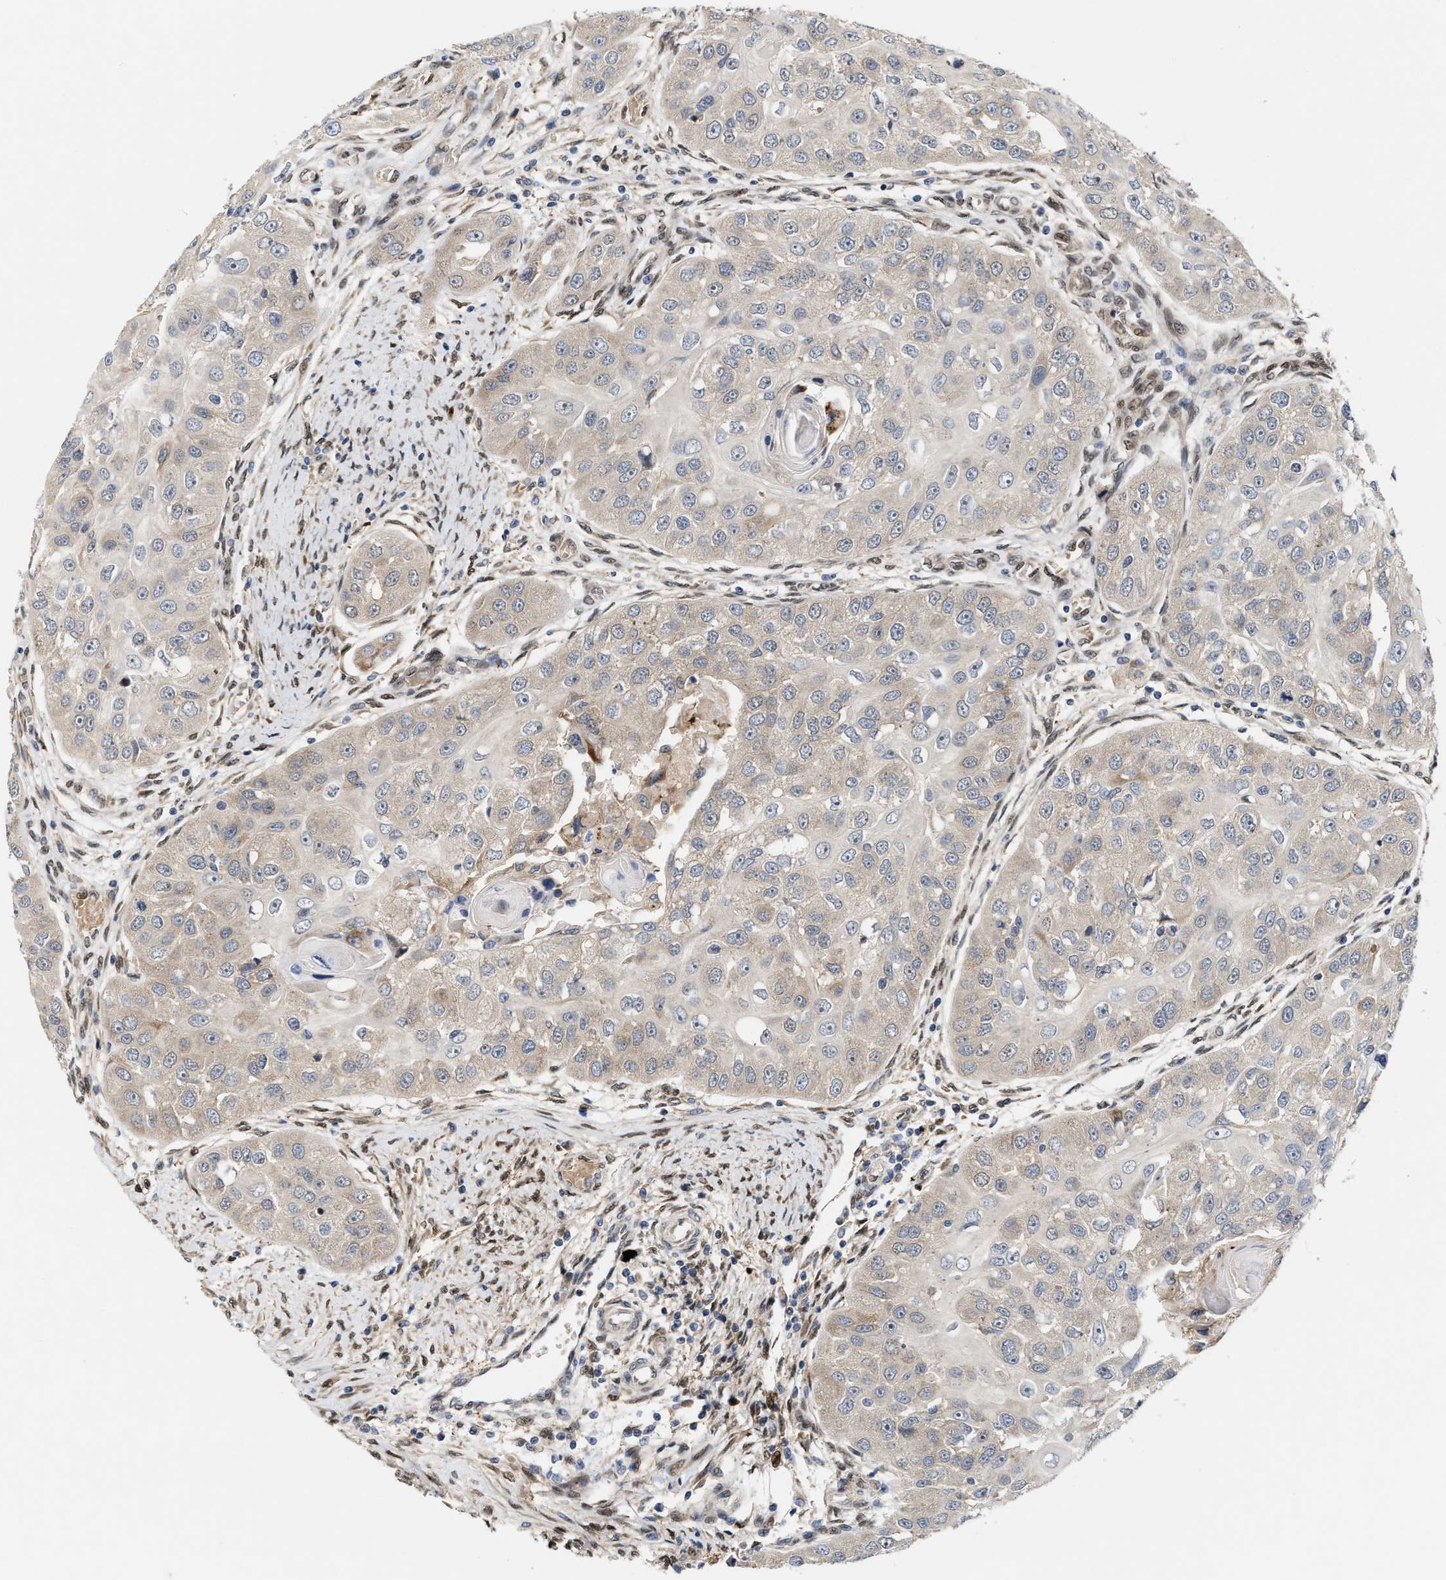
{"staining": {"intensity": "weak", "quantity": "<25%", "location": "cytoplasmic/membranous"}, "tissue": "head and neck cancer", "cell_type": "Tumor cells", "image_type": "cancer", "snomed": [{"axis": "morphology", "description": "Normal tissue, NOS"}, {"axis": "morphology", "description": "Squamous cell carcinoma, NOS"}, {"axis": "topography", "description": "Skeletal muscle"}, {"axis": "topography", "description": "Head-Neck"}], "caption": "Head and neck squamous cell carcinoma was stained to show a protein in brown. There is no significant positivity in tumor cells.", "gene": "TCF4", "patient": {"sex": "male", "age": 51}}